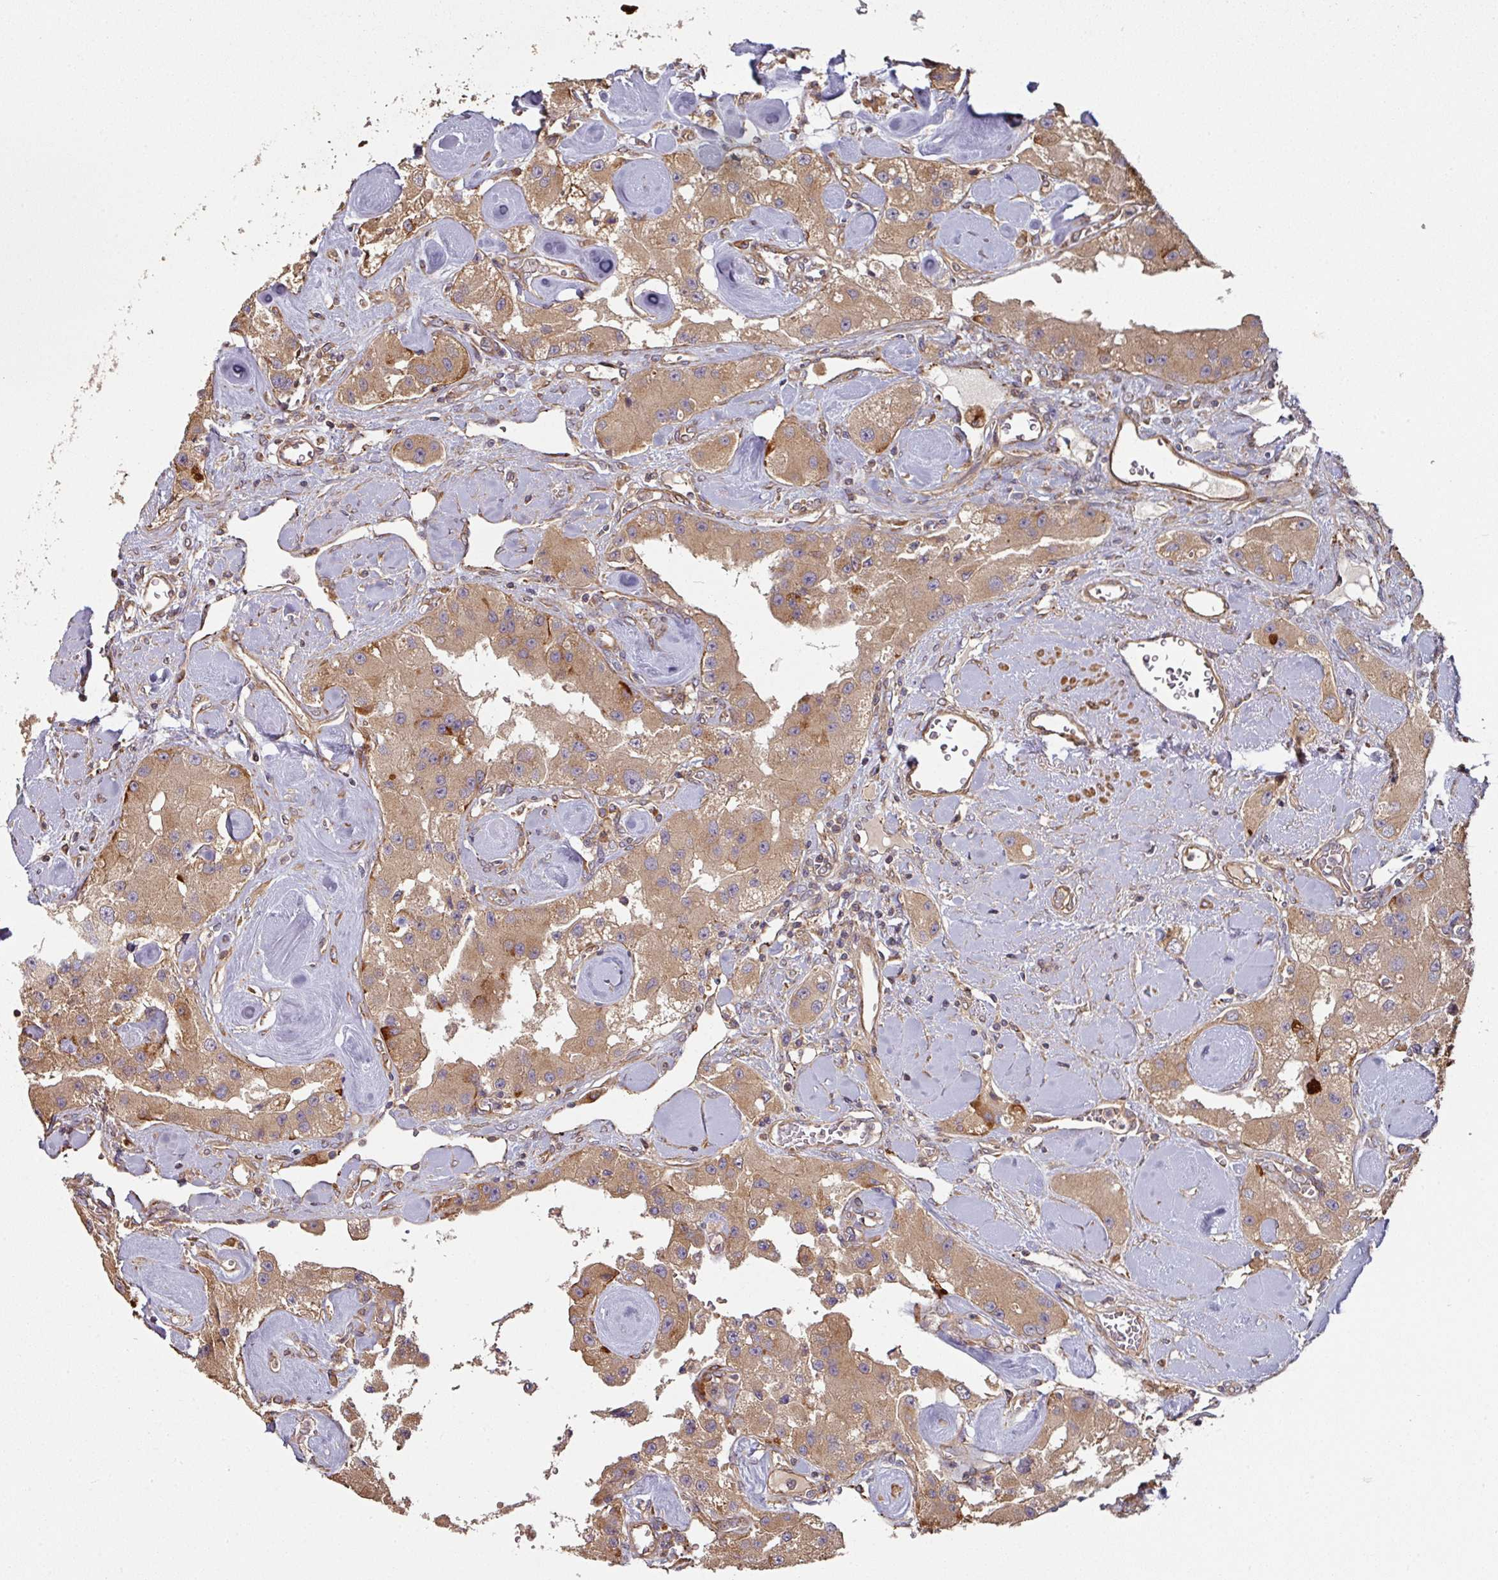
{"staining": {"intensity": "moderate", "quantity": ">75%", "location": "cytoplasmic/membranous"}, "tissue": "carcinoid", "cell_type": "Tumor cells", "image_type": "cancer", "snomed": [{"axis": "morphology", "description": "Carcinoid, malignant, NOS"}, {"axis": "topography", "description": "Pancreas"}], "caption": "High-magnification brightfield microscopy of malignant carcinoid stained with DAB (brown) and counterstained with hematoxylin (blue). tumor cells exhibit moderate cytoplasmic/membranous staining is identified in approximately>75% of cells.", "gene": "SIK1", "patient": {"sex": "male", "age": 41}}